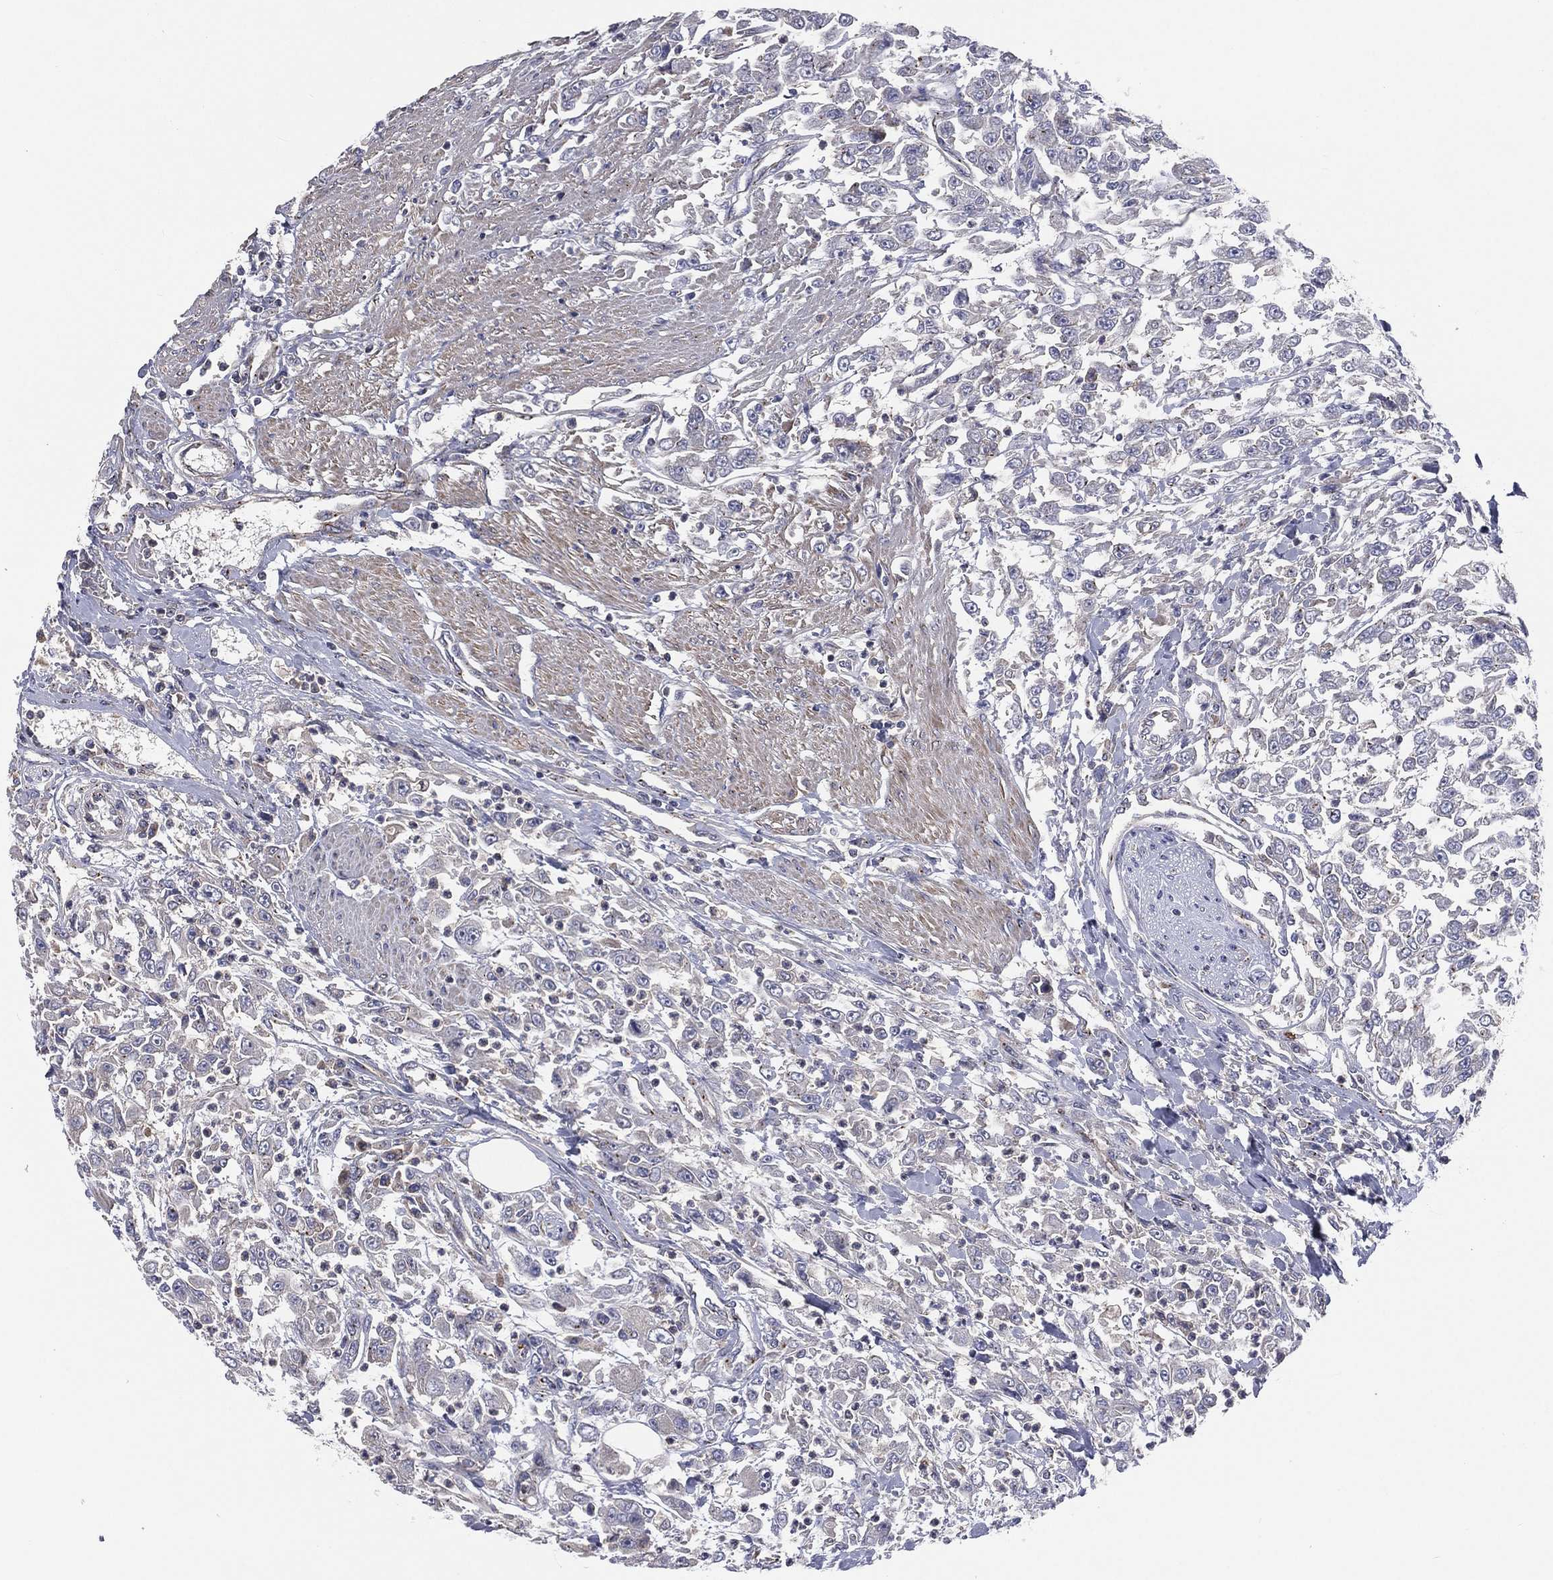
{"staining": {"intensity": "negative", "quantity": "none", "location": "none"}, "tissue": "urothelial cancer", "cell_type": "Tumor cells", "image_type": "cancer", "snomed": [{"axis": "morphology", "description": "Urothelial carcinoma, High grade"}, {"axis": "topography", "description": "Urinary bladder"}], "caption": "This is an IHC histopathology image of high-grade urothelial carcinoma. There is no staining in tumor cells.", "gene": "CROCC", "patient": {"sex": "male", "age": 46}}